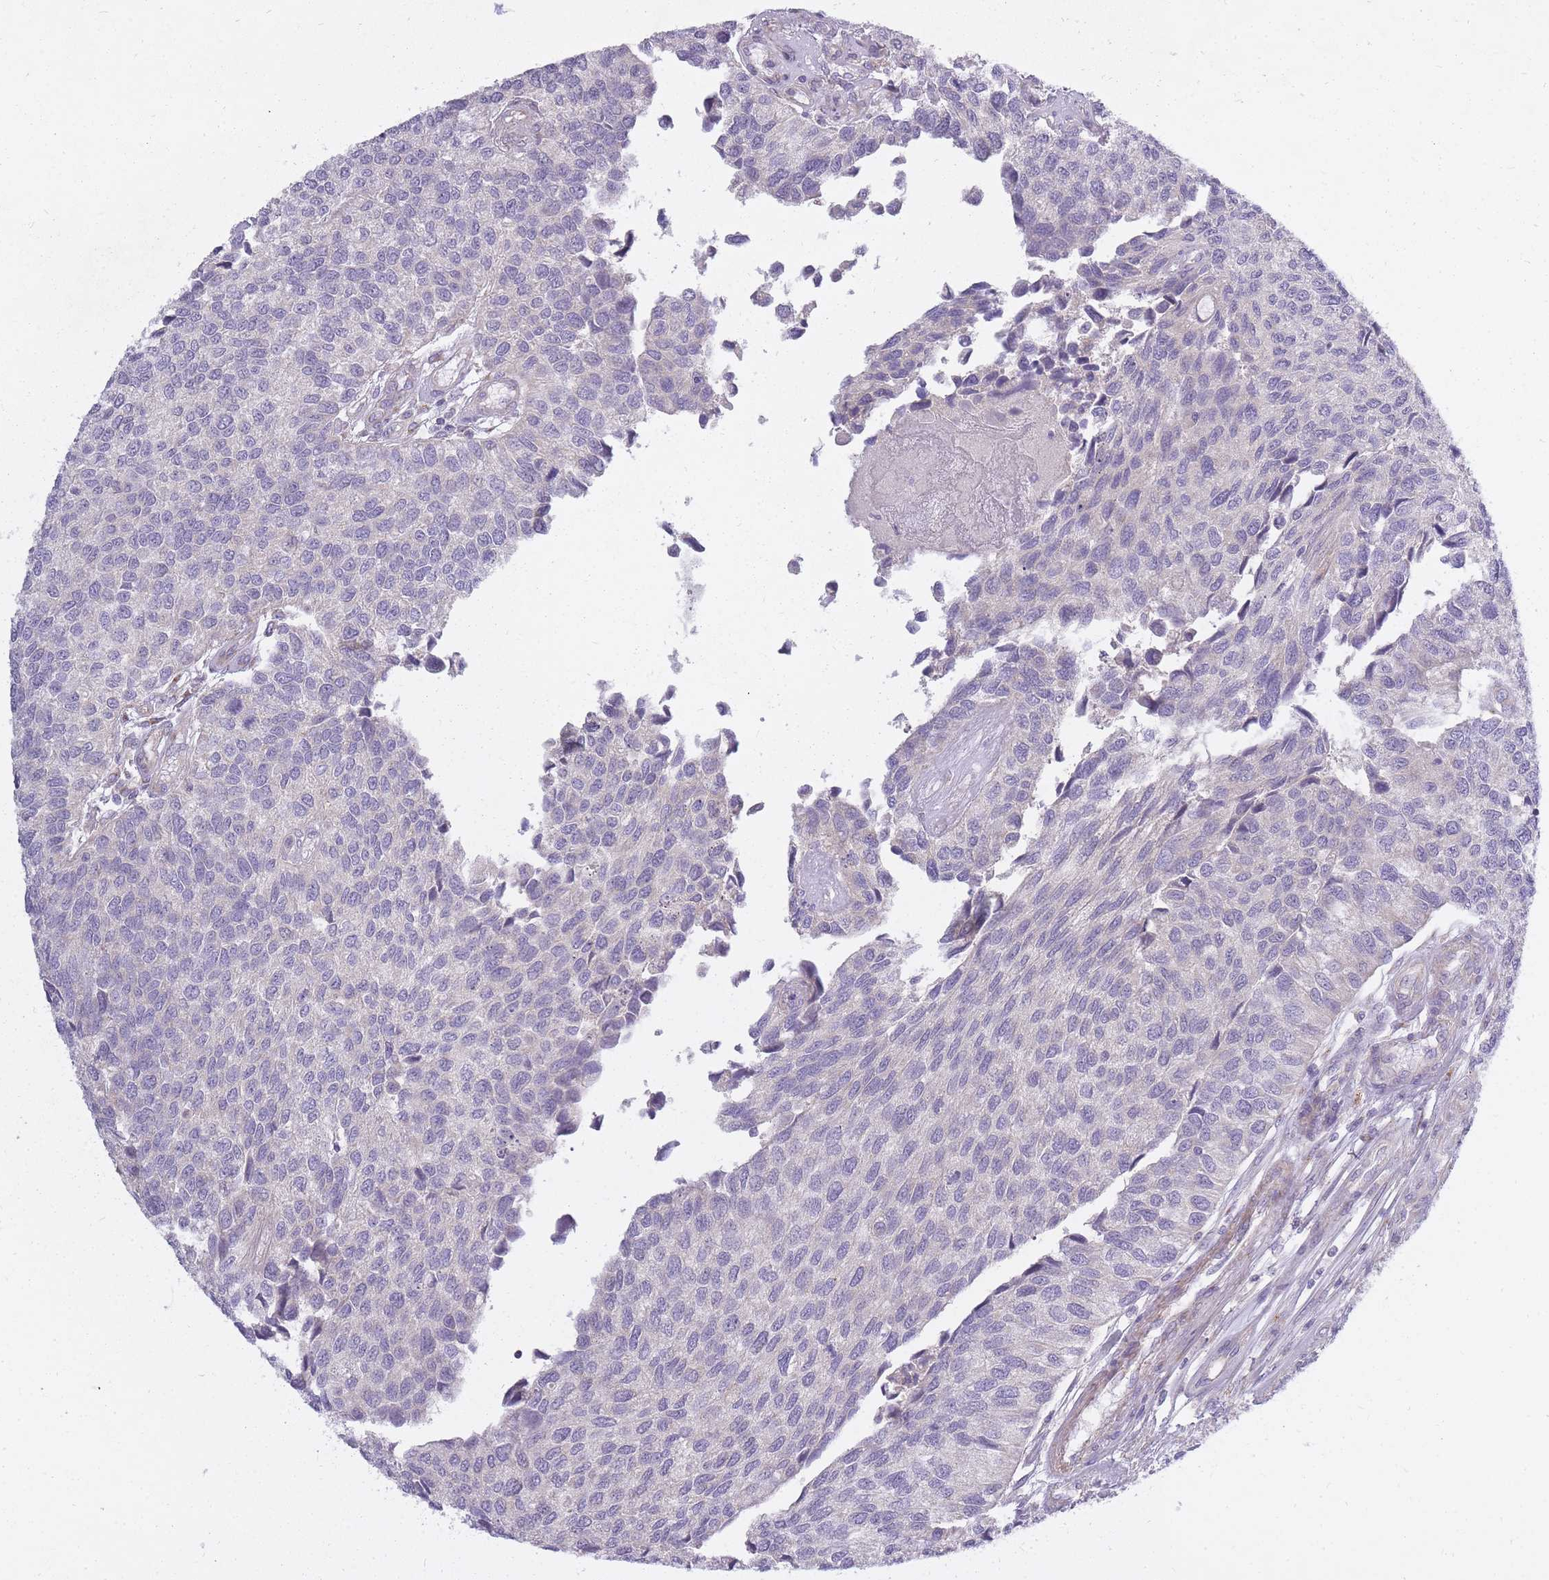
{"staining": {"intensity": "negative", "quantity": "none", "location": "none"}, "tissue": "urothelial cancer", "cell_type": "Tumor cells", "image_type": "cancer", "snomed": [{"axis": "morphology", "description": "Urothelial carcinoma, NOS"}, {"axis": "topography", "description": "Urinary bladder"}], "caption": "An image of human transitional cell carcinoma is negative for staining in tumor cells. The staining is performed using DAB brown chromogen with nuclei counter-stained in using hematoxylin.", "gene": "ALKBH4", "patient": {"sex": "male", "age": 55}}